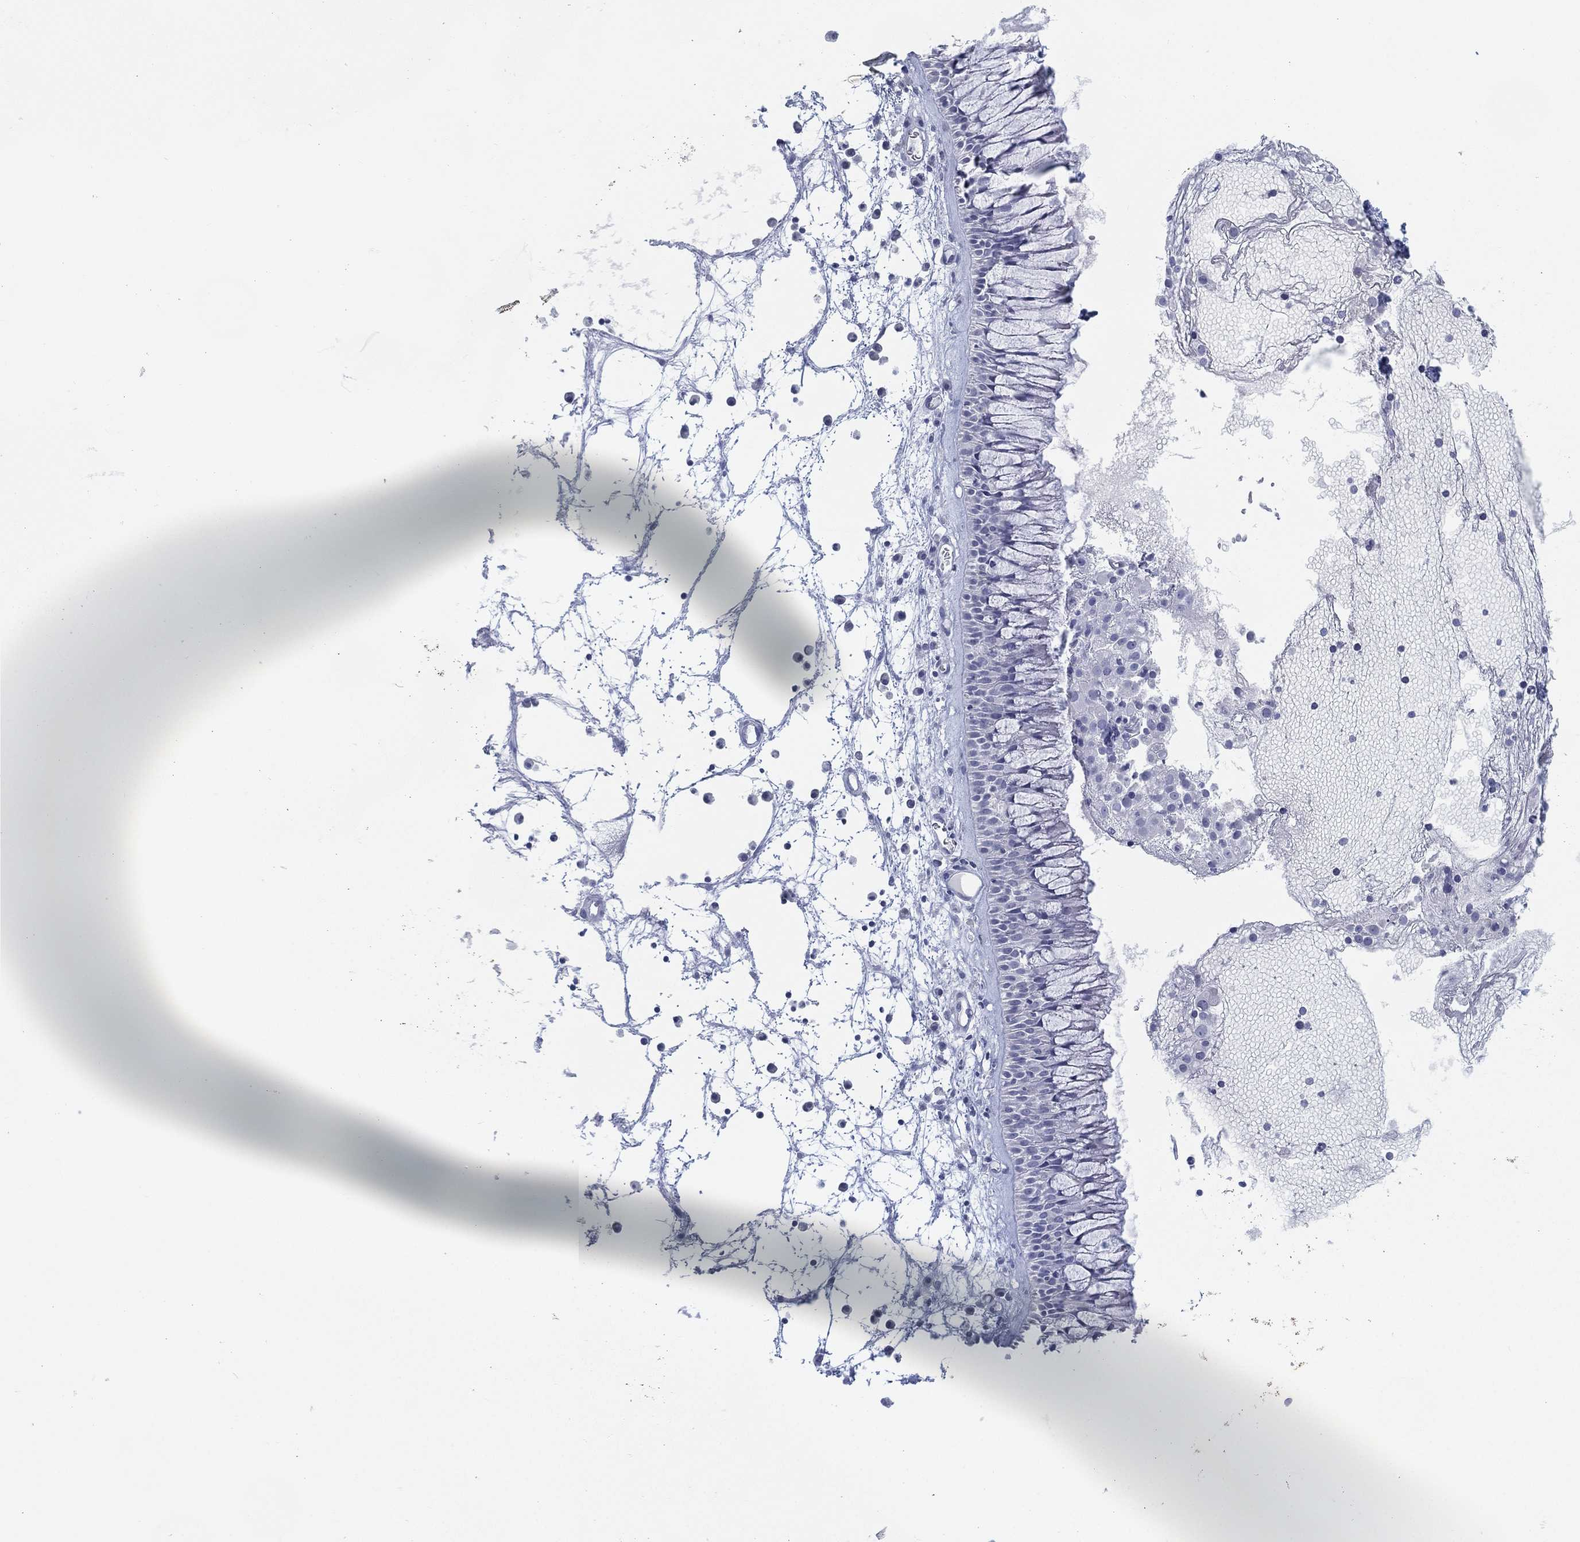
{"staining": {"intensity": "negative", "quantity": "none", "location": "none"}, "tissue": "nasopharynx", "cell_type": "Respiratory epithelial cells", "image_type": "normal", "snomed": [{"axis": "morphology", "description": "Normal tissue, NOS"}, {"axis": "topography", "description": "Nasopharynx"}], "caption": "Immunohistochemistry histopathology image of benign human nasopharynx stained for a protein (brown), which reveals no expression in respiratory epithelial cells. Brightfield microscopy of IHC stained with DAB (3,3'-diaminobenzidine) (brown) and hematoxylin (blue), captured at high magnification.", "gene": "ADAD2", "patient": {"sex": "male", "age": 69}}